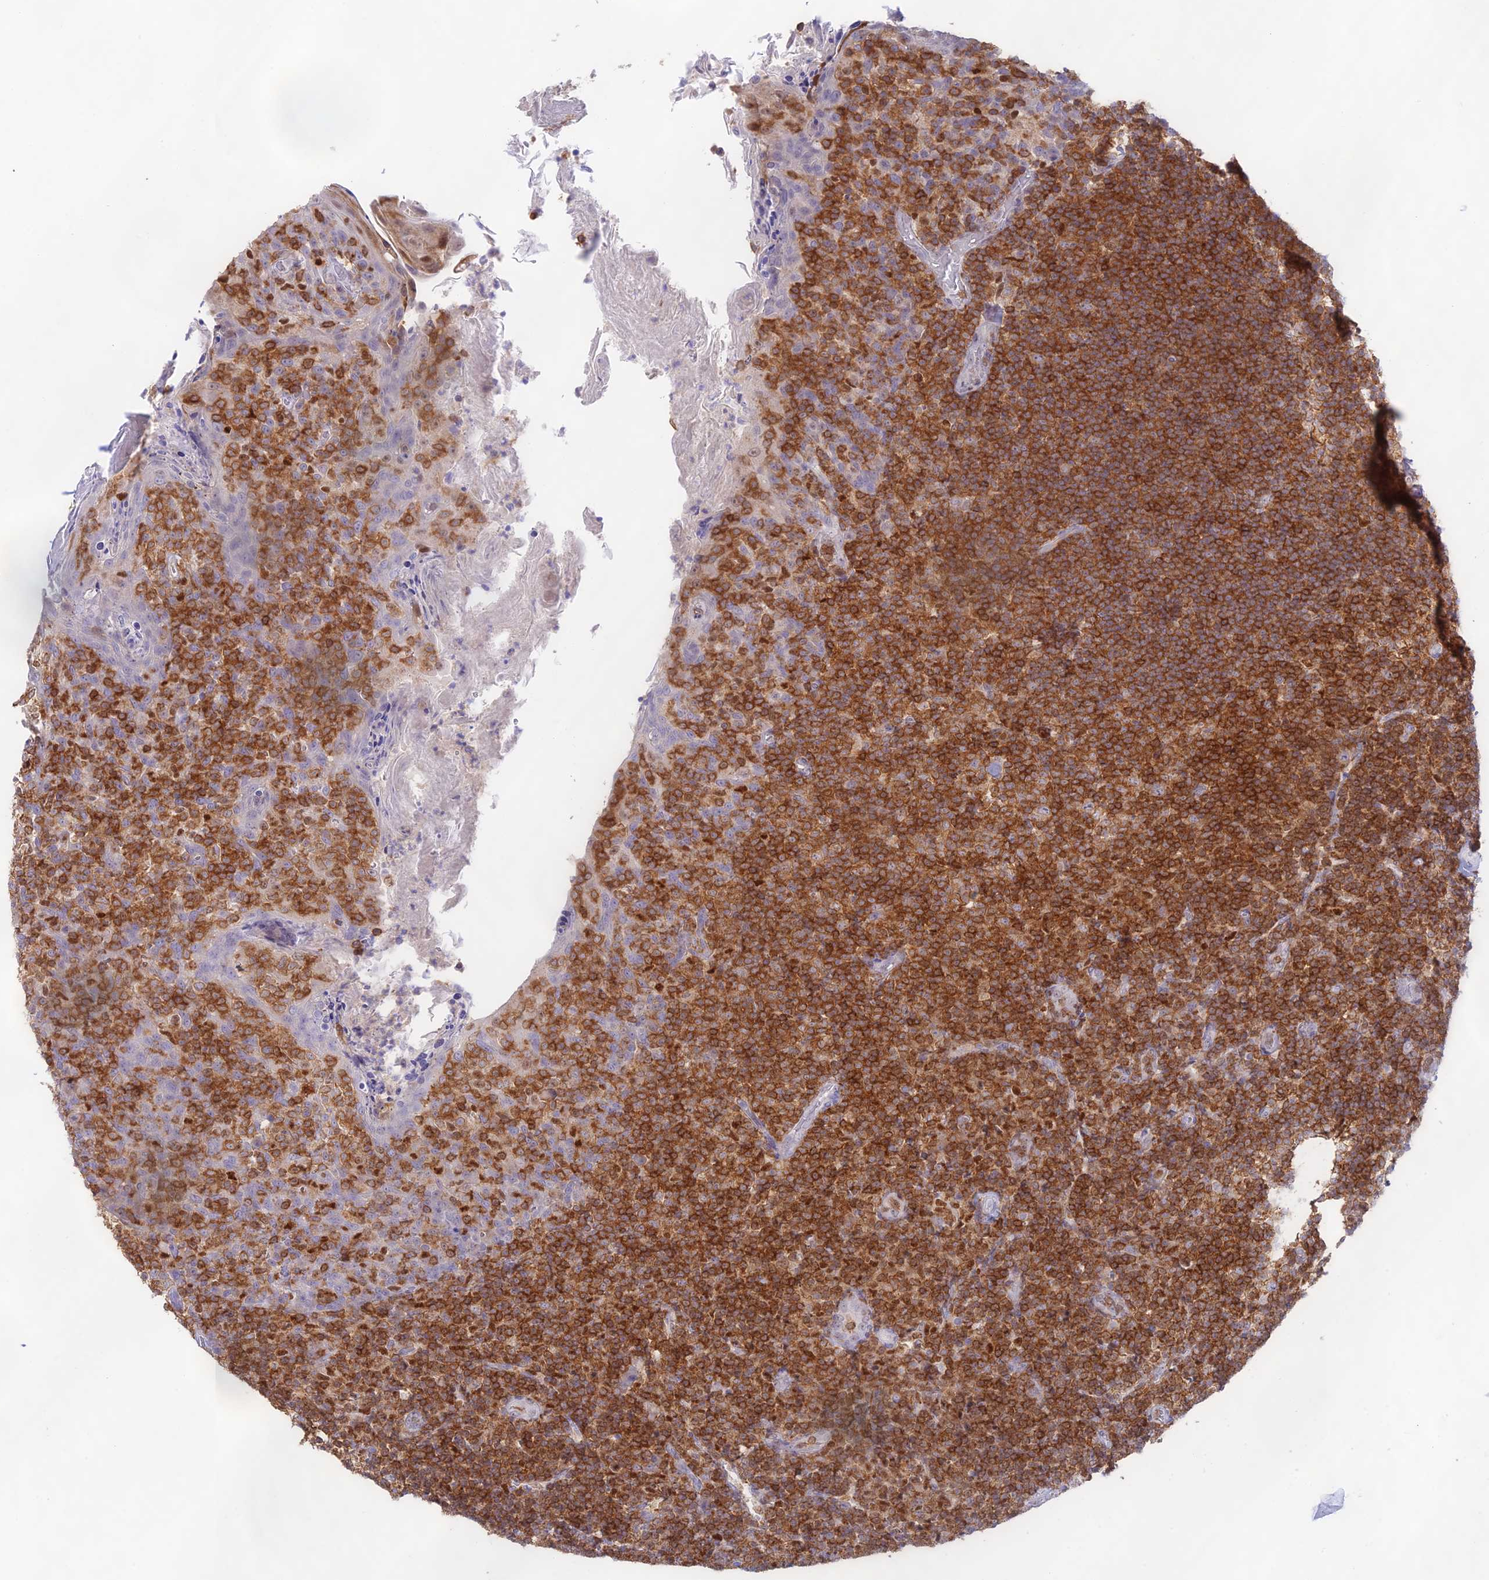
{"staining": {"intensity": "moderate", "quantity": "25%-75%", "location": "cytoplasmic/membranous"}, "tissue": "tonsil", "cell_type": "Germinal center cells", "image_type": "normal", "snomed": [{"axis": "morphology", "description": "Normal tissue, NOS"}, {"axis": "topography", "description": "Tonsil"}], "caption": "High-power microscopy captured an immunohistochemistry histopathology image of unremarkable tonsil, revealing moderate cytoplasmic/membranous staining in approximately 25%-75% of germinal center cells. (IHC, brightfield microscopy, high magnification).", "gene": "DENND1C", "patient": {"sex": "female", "age": 10}}